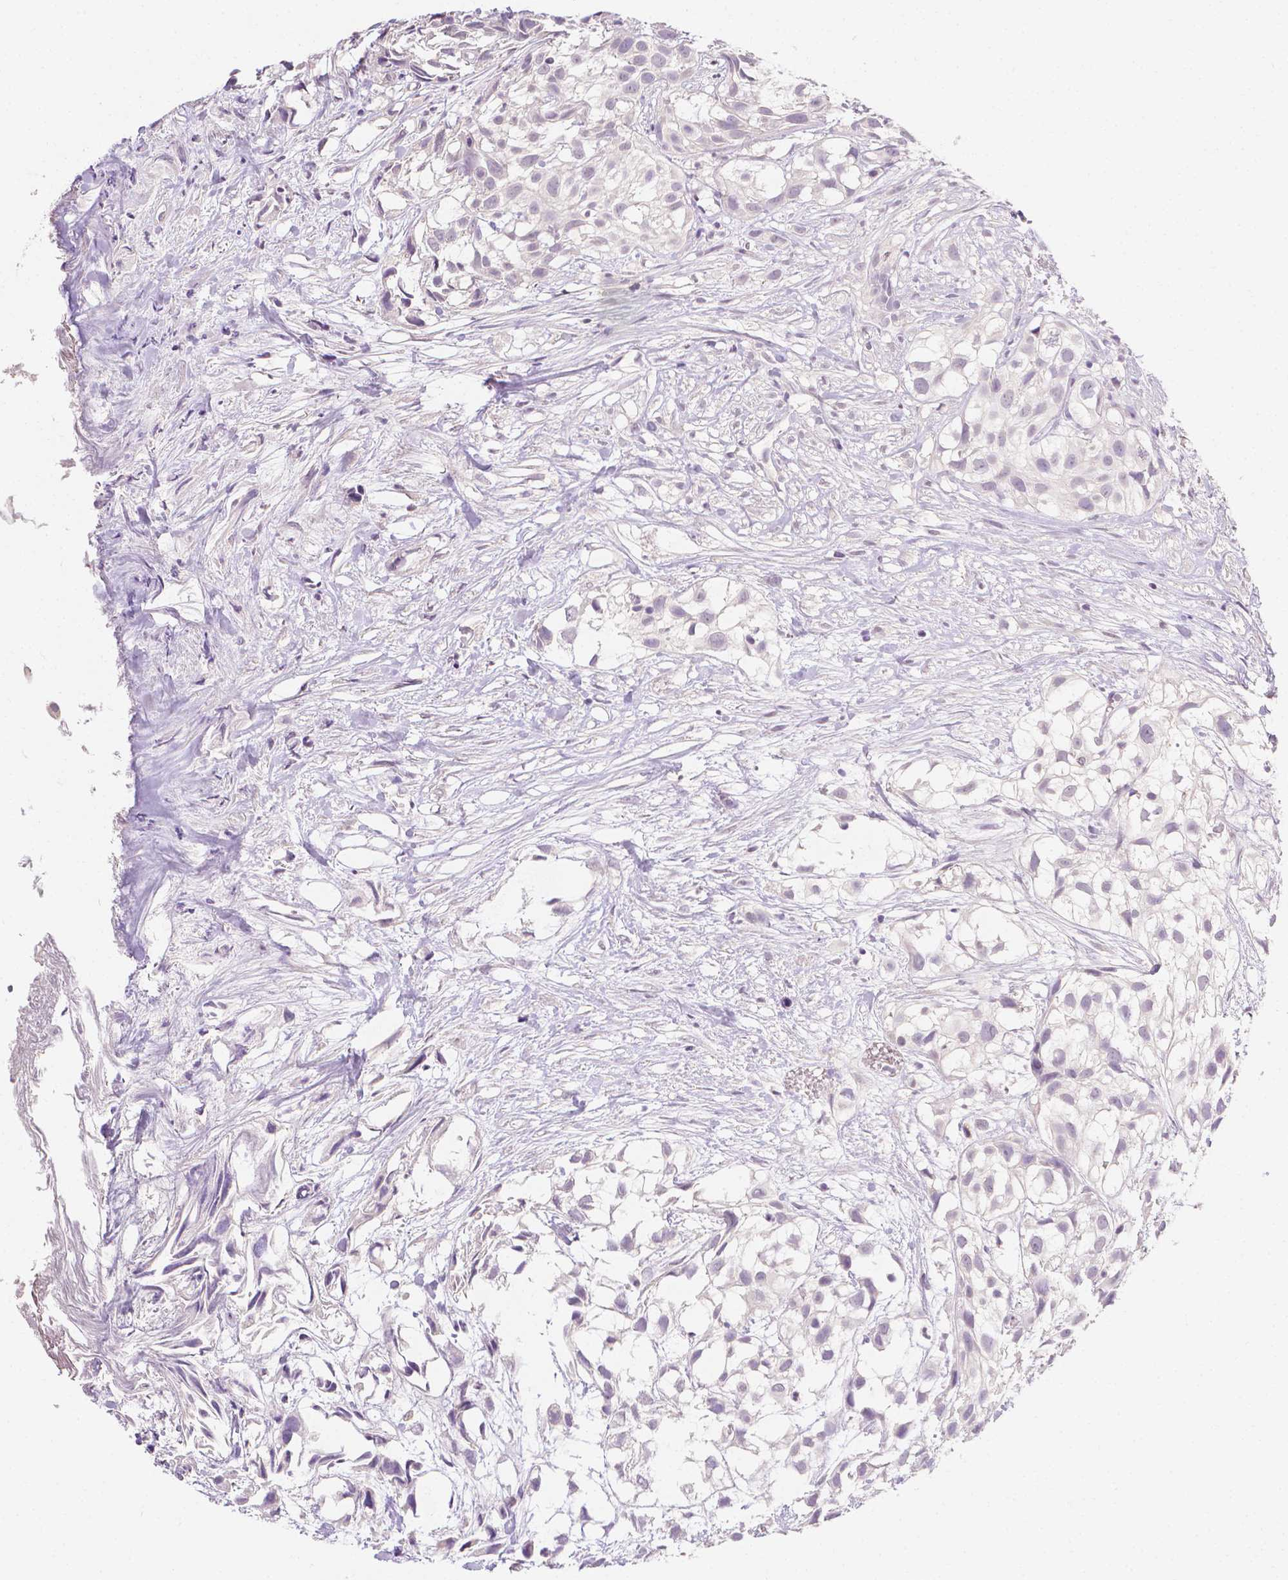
{"staining": {"intensity": "negative", "quantity": "none", "location": "none"}, "tissue": "urothelial cancer", "cell_type": "Tumor cells", "image_type": "cancer", "snomed": [{"axis": "morphology", "description": "Urothelial carcinoma, High grade"}, {"axis": "topography", "description": "Urinary bladder"}], "caption": "Tumor cells are negative for protein expression in human urothelial cancer. (DAB (3,3'-diaminobenzidine) IHC visualized using brightfield microscopy, high magnification).", "gene": "TGM1", "patient": {"sex": "male", "age": 56}}